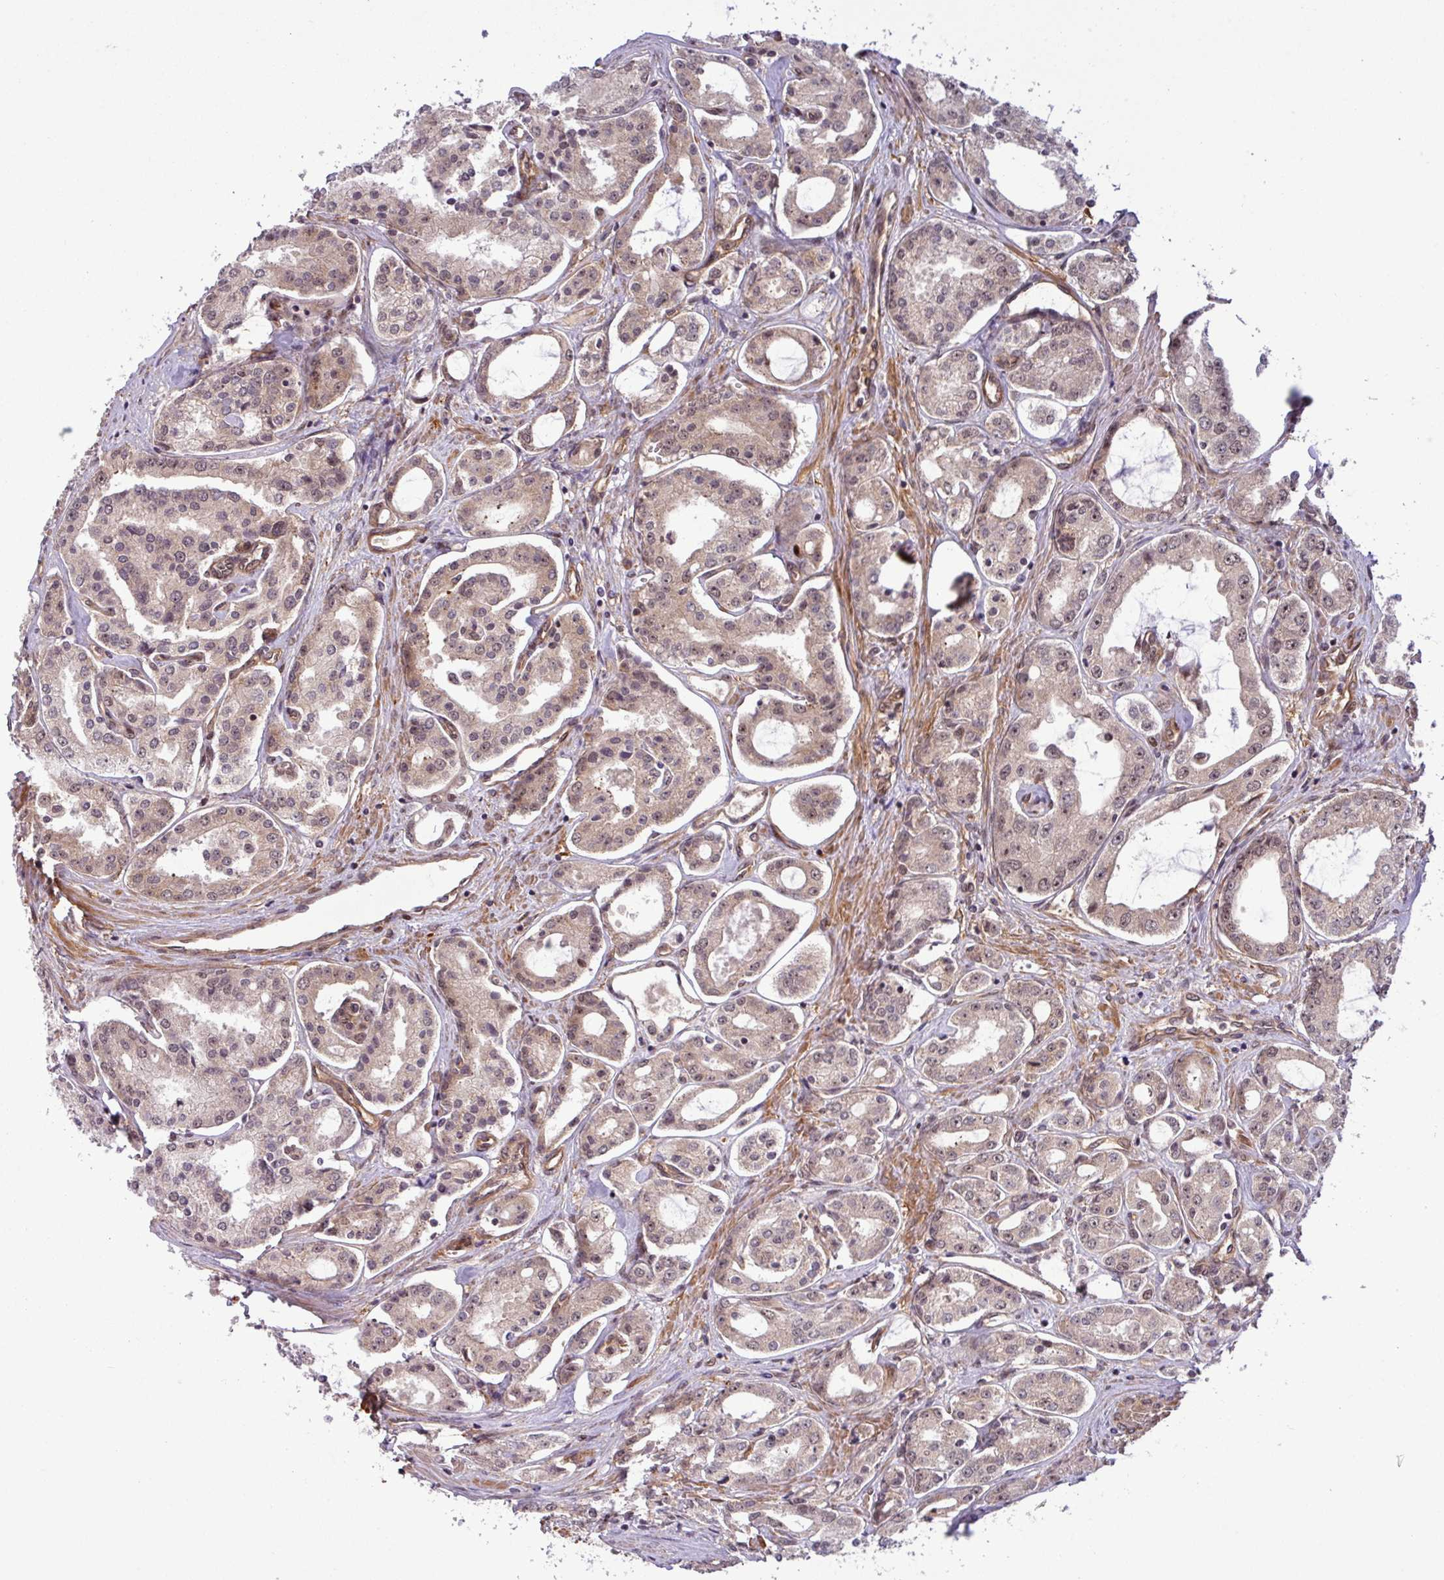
{"staining": {"intensity": "weak", "quantity": ">75%", "location": "cytoplasmic/membranous,nuclear"}, "tissue": "prostate cancer", "cell_type": "Tumor cells", "image_type": "cancer", "snomed": [{"axis": "morphology", "description": "Adenocarcinoma, Low grade"}, {"axis": "topography", "description": "Prostate"}], "caption": "This micrograph shows prostate adenocarcinoma (low-grade) stained with IHC to label a protein in brown. The cytoplasmic/membranous and nuclear of tumor cells show weak positivity for the protein. Nuclei are counter-stained blue.", "gene": "C7orf50", "patient": {"sex": "male", "age": 68}}